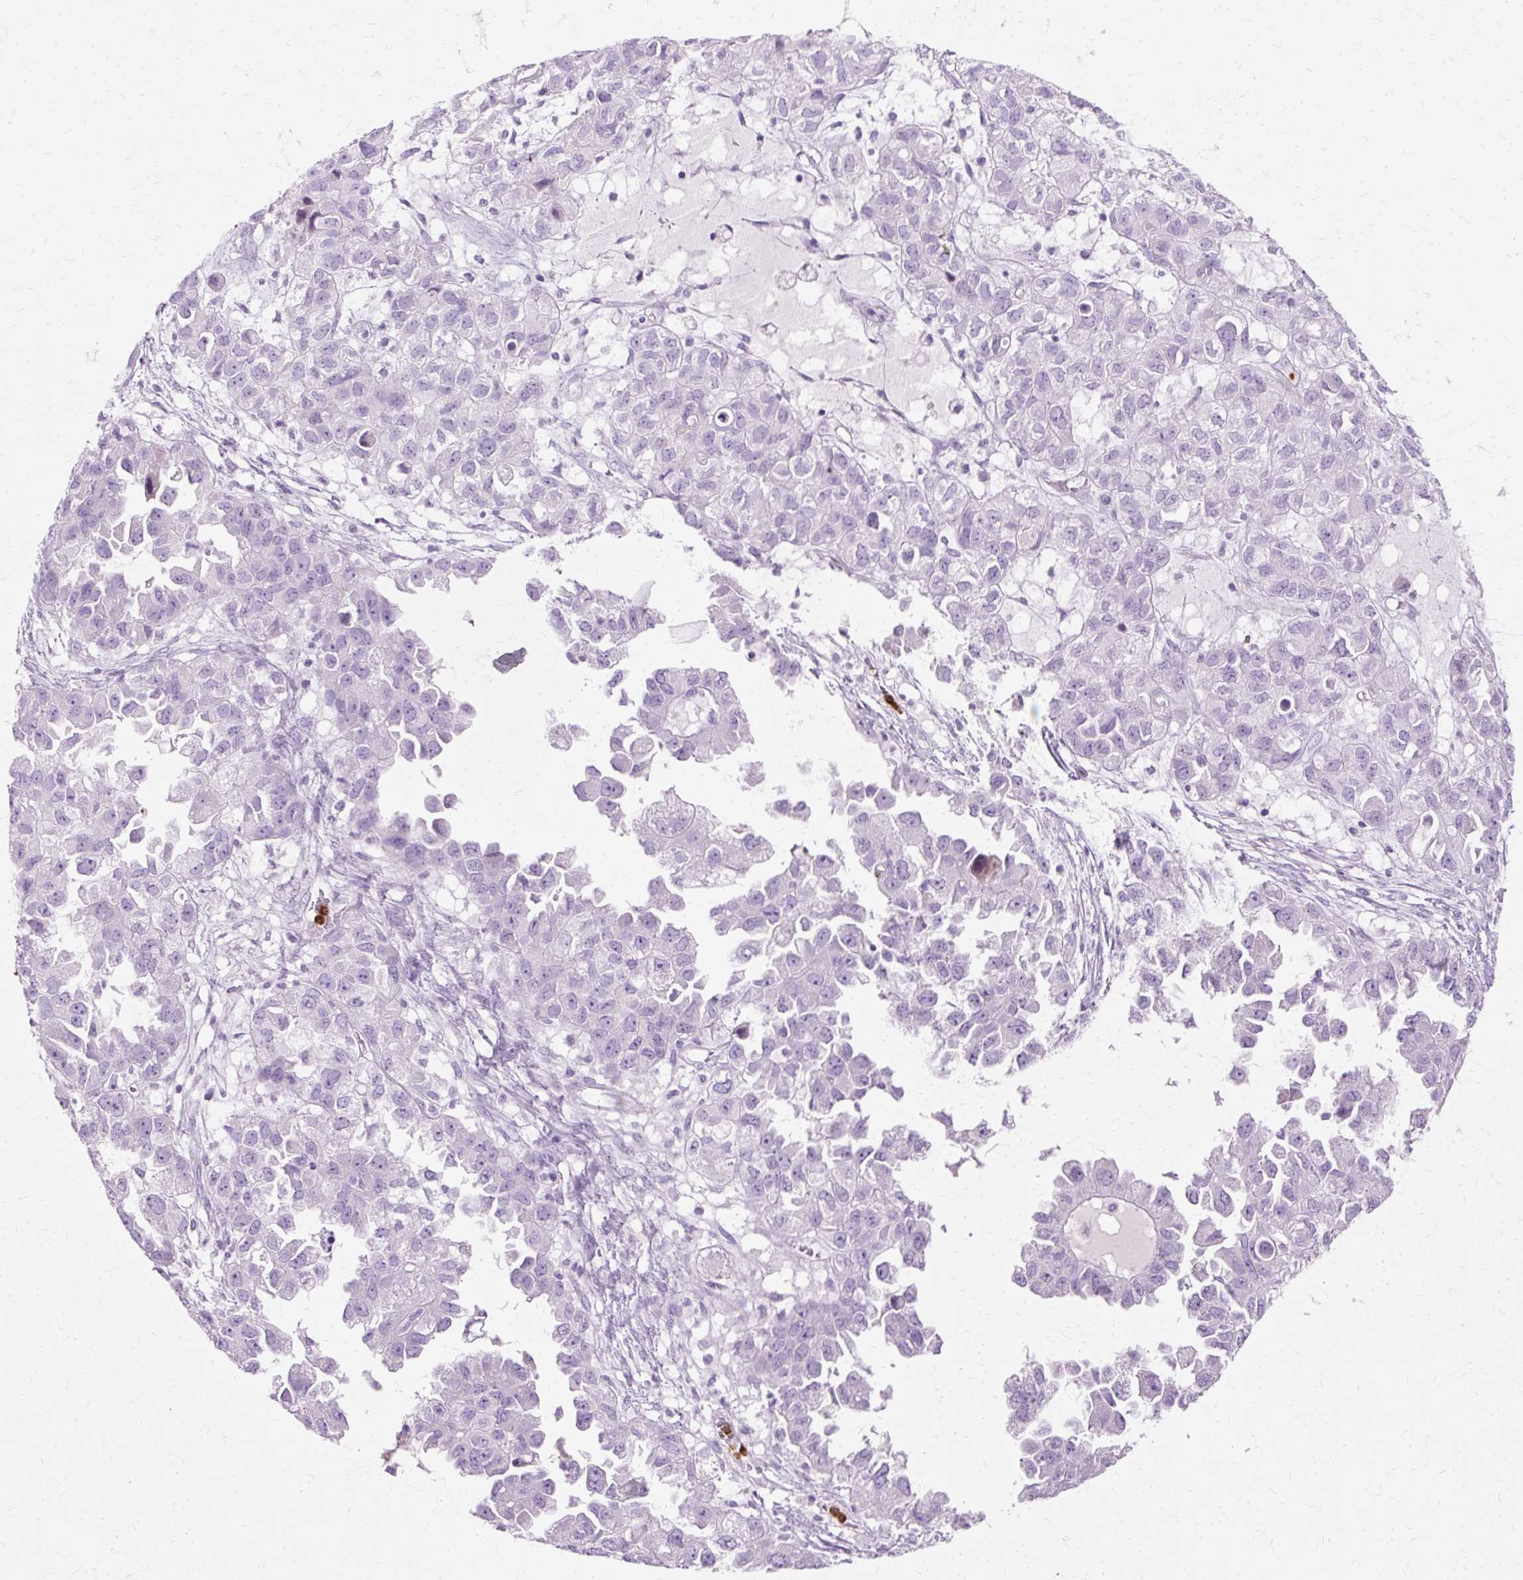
{"staining": {"intensity": "negative", "quantity": "none", "location": "none"}, "tissue": "ovarian cancer", "cell_type": "Tumor cells", "image_type": "cancer", "snomed": [{"axis": "morphology", "description": "Cystadenocarcinoma, serous, NOS"}, {"axis": "topography", "description": "Ovary"}], "caption": "Immunohistochemistry (IHC) image of serous cystadenocarcinoma (ovarian) stained for a protein (brown), which shows no expression in tumor cells.", "gene": "DEFA1", "patient": {"sex": "female", "age": 84}}